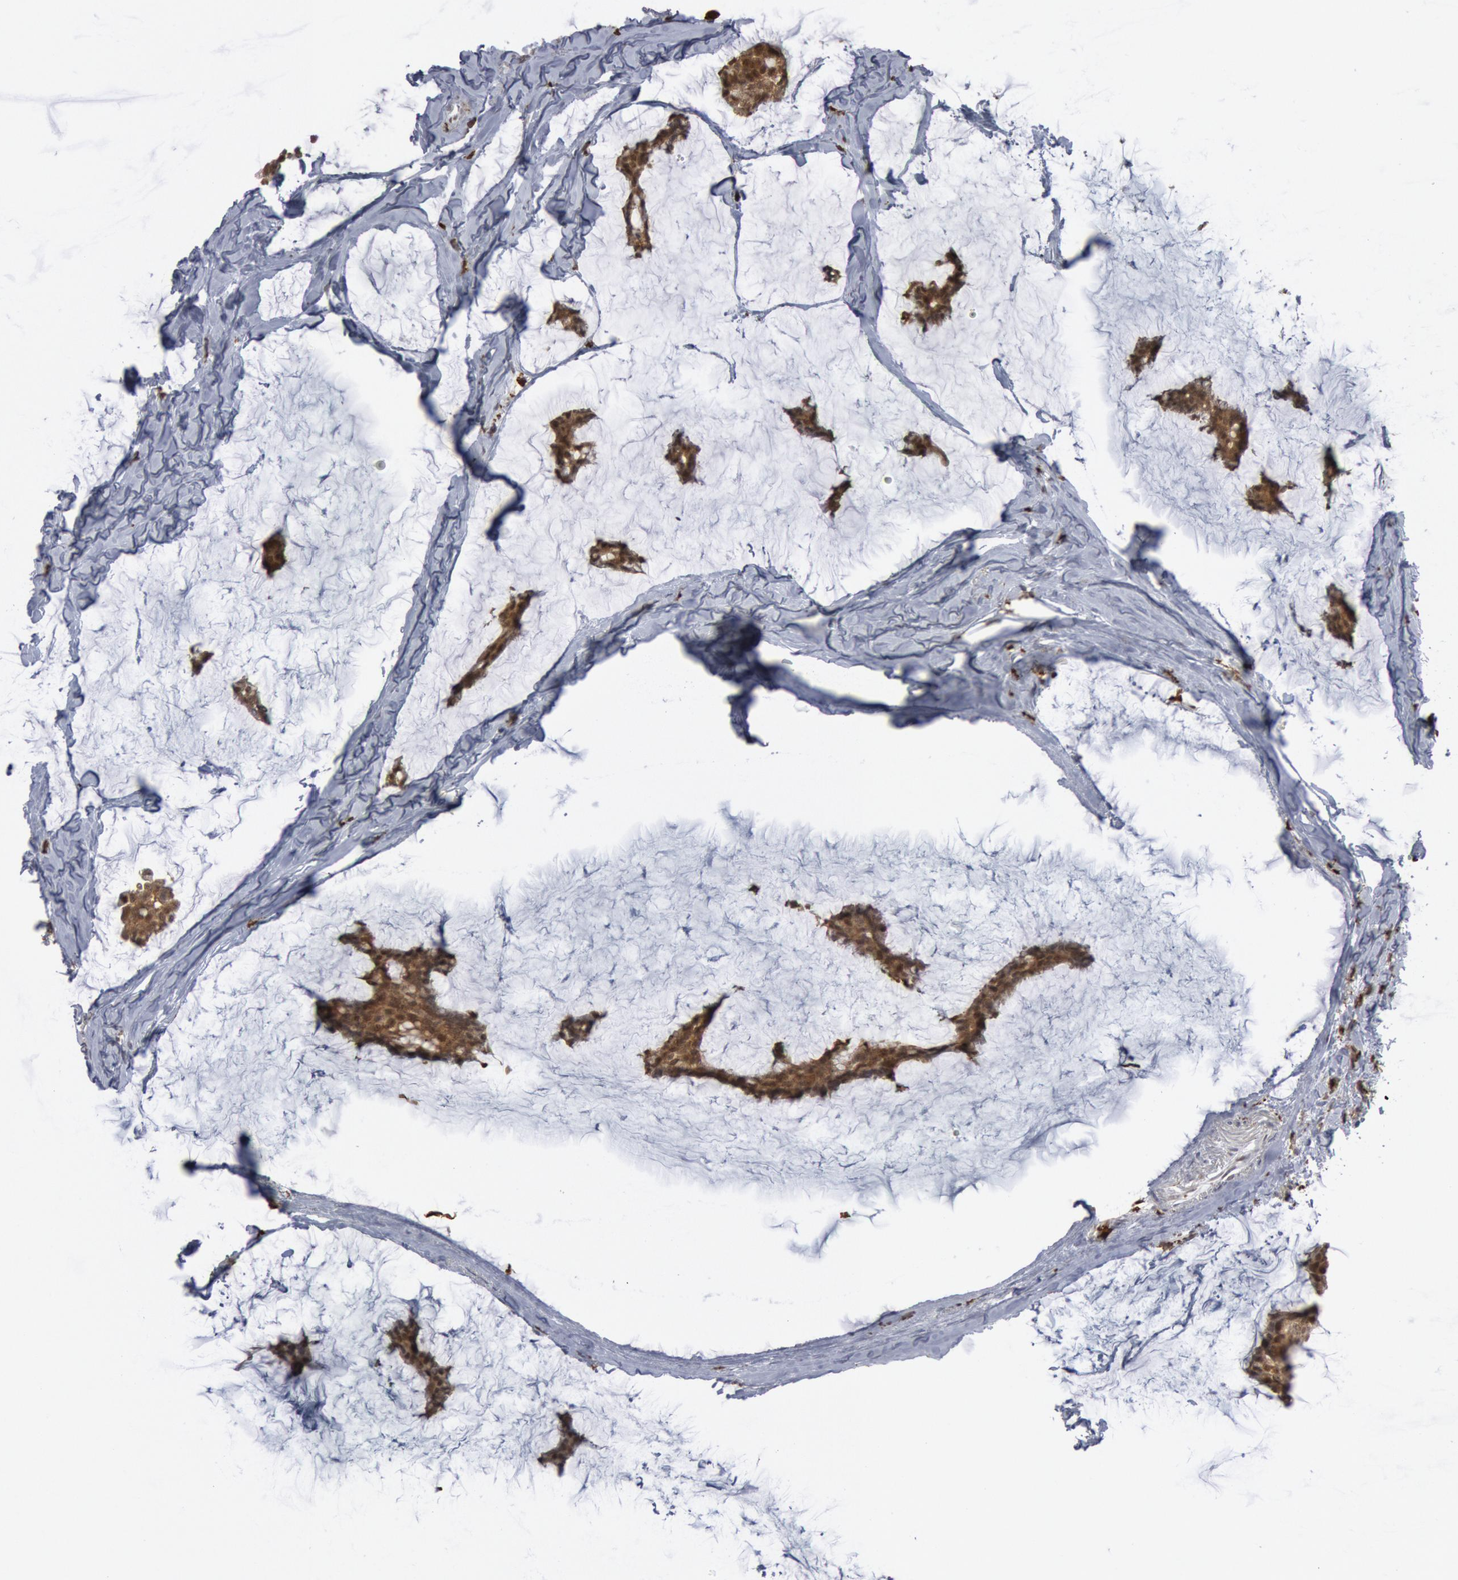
{"staining": {"intensity": "strong", "quantity": ">75%", "location": "cytoplasmic/membranous,nuclear"}, "tissue": "breast cancer", "cell_type": "Tumor cells", "image_type": "cancer", "snomed": [{"axis": "morphology", "description": "Duct carcinoma"}, {"axis": "topography", "description": "Breast"}], "caption": "The photomicrograph exhibits a brown stain indicating the presence of a protein in the cytoplasmic/membranous and nuclear of tumor cells in breast invasive ductal carcinoma. (DAB IHC with brightfield microscopy, high magnification).", "gene": "PTPN6", "patient": {"sex": "female", "age": 93}}